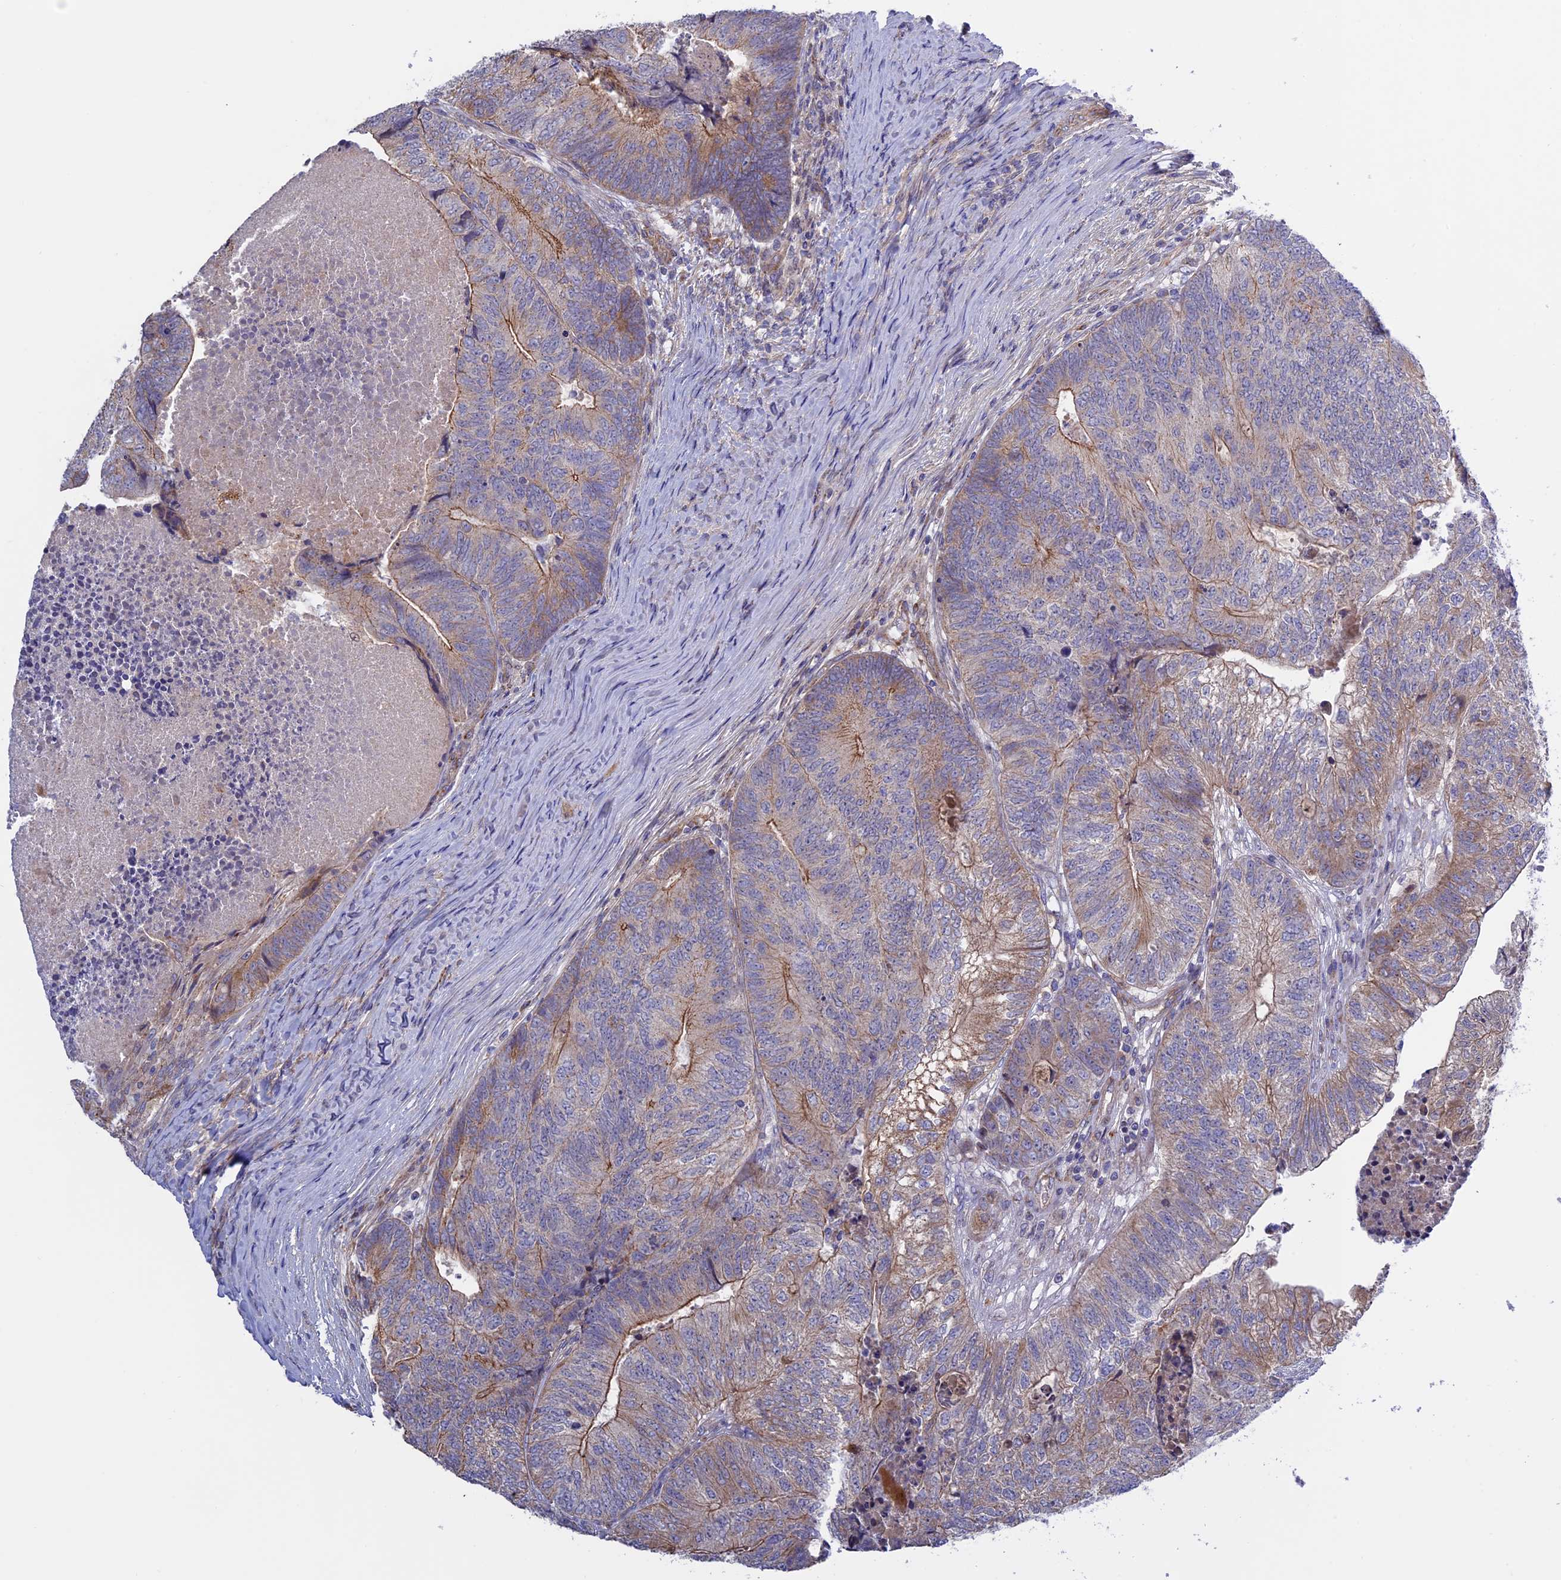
{"staining": {"intensity": "moderate", "quantity": "25%-75%", "location": "cytoplasmic/membranous"}, "tissue": "colorectal cancer", "cell_type": "Tumor cells", "image_type": "cancer", "snomed": [{"axis": "morphology", "description": "Adenocarcinoma, NOS"}, {"axis": "topography", "description": "Colon"}], "caption": "Protein staining of adenocarcinoma (colorectal) tissue reveals moderate cytoplasmic/membranous expression in about 25%-75% of tumor cells.", "gene": "ETFDH", "patient": {"sex": "female", "age": 67}}